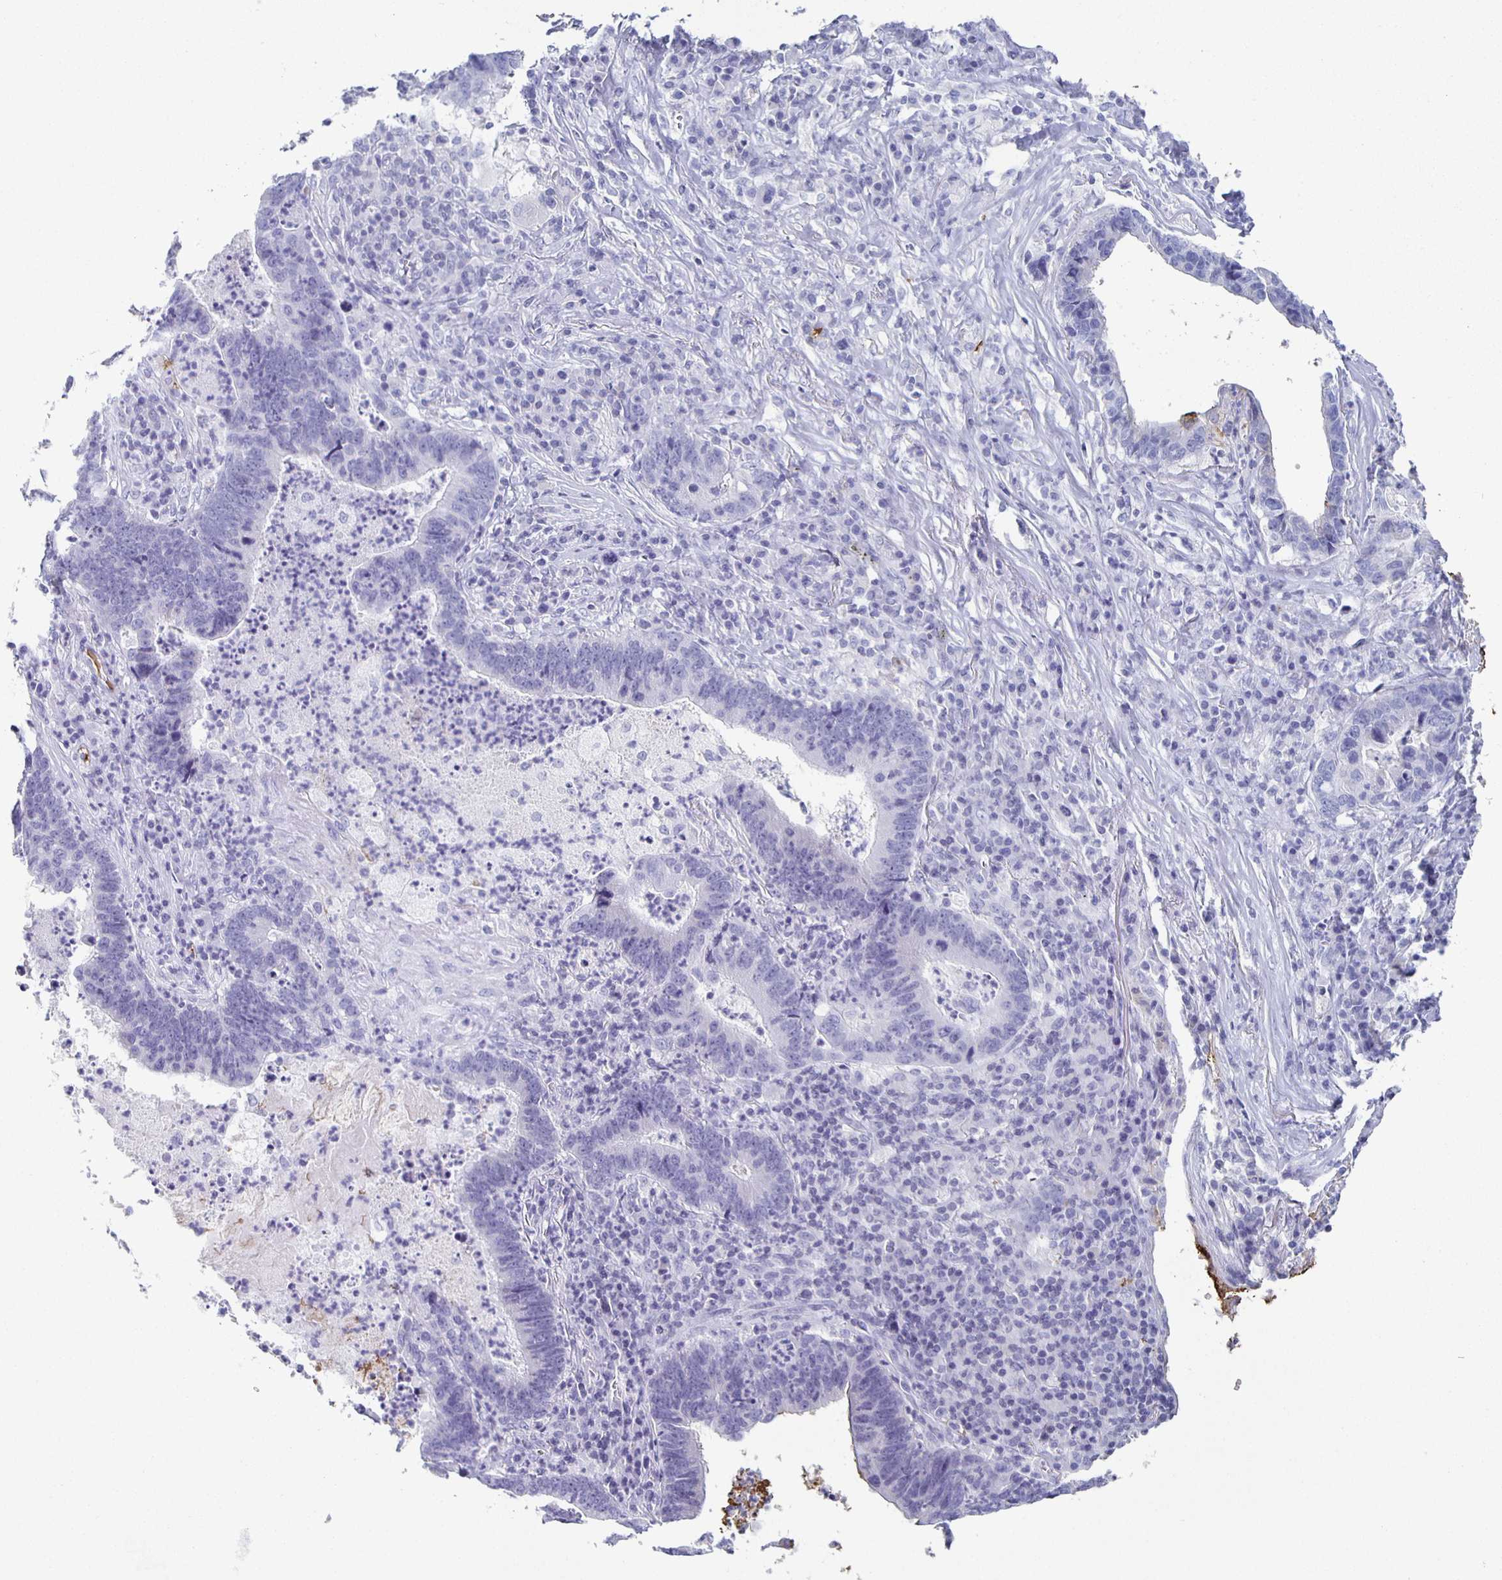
{"staining": {"intensity": "negative", "quantity": "none", "location": "none"}, "tissue": "lung cancer", "cell_type": "Tumor cells", "image_type": "cancer", "snomed": [{"axis": "morphology", "description": "Aneuploidy"}, {"axis": "morphology", "description": "Adenocarcinoma, NOS"}, {"axis": "morphology", "description": "Adenocarcinoma primary or metastatic"}, {"axis": "topography", "description": "Lung"}], "caption": "Tumor cells are negative for protein expression in human adenocarcinoma primary or metastatic (lung). (DAB (3,3'-diaminobenzidine) immunohistochemistry with hematoxylin counter stain).", "gene": "FGA", "patient": {"sex": "female", "age": 75}}